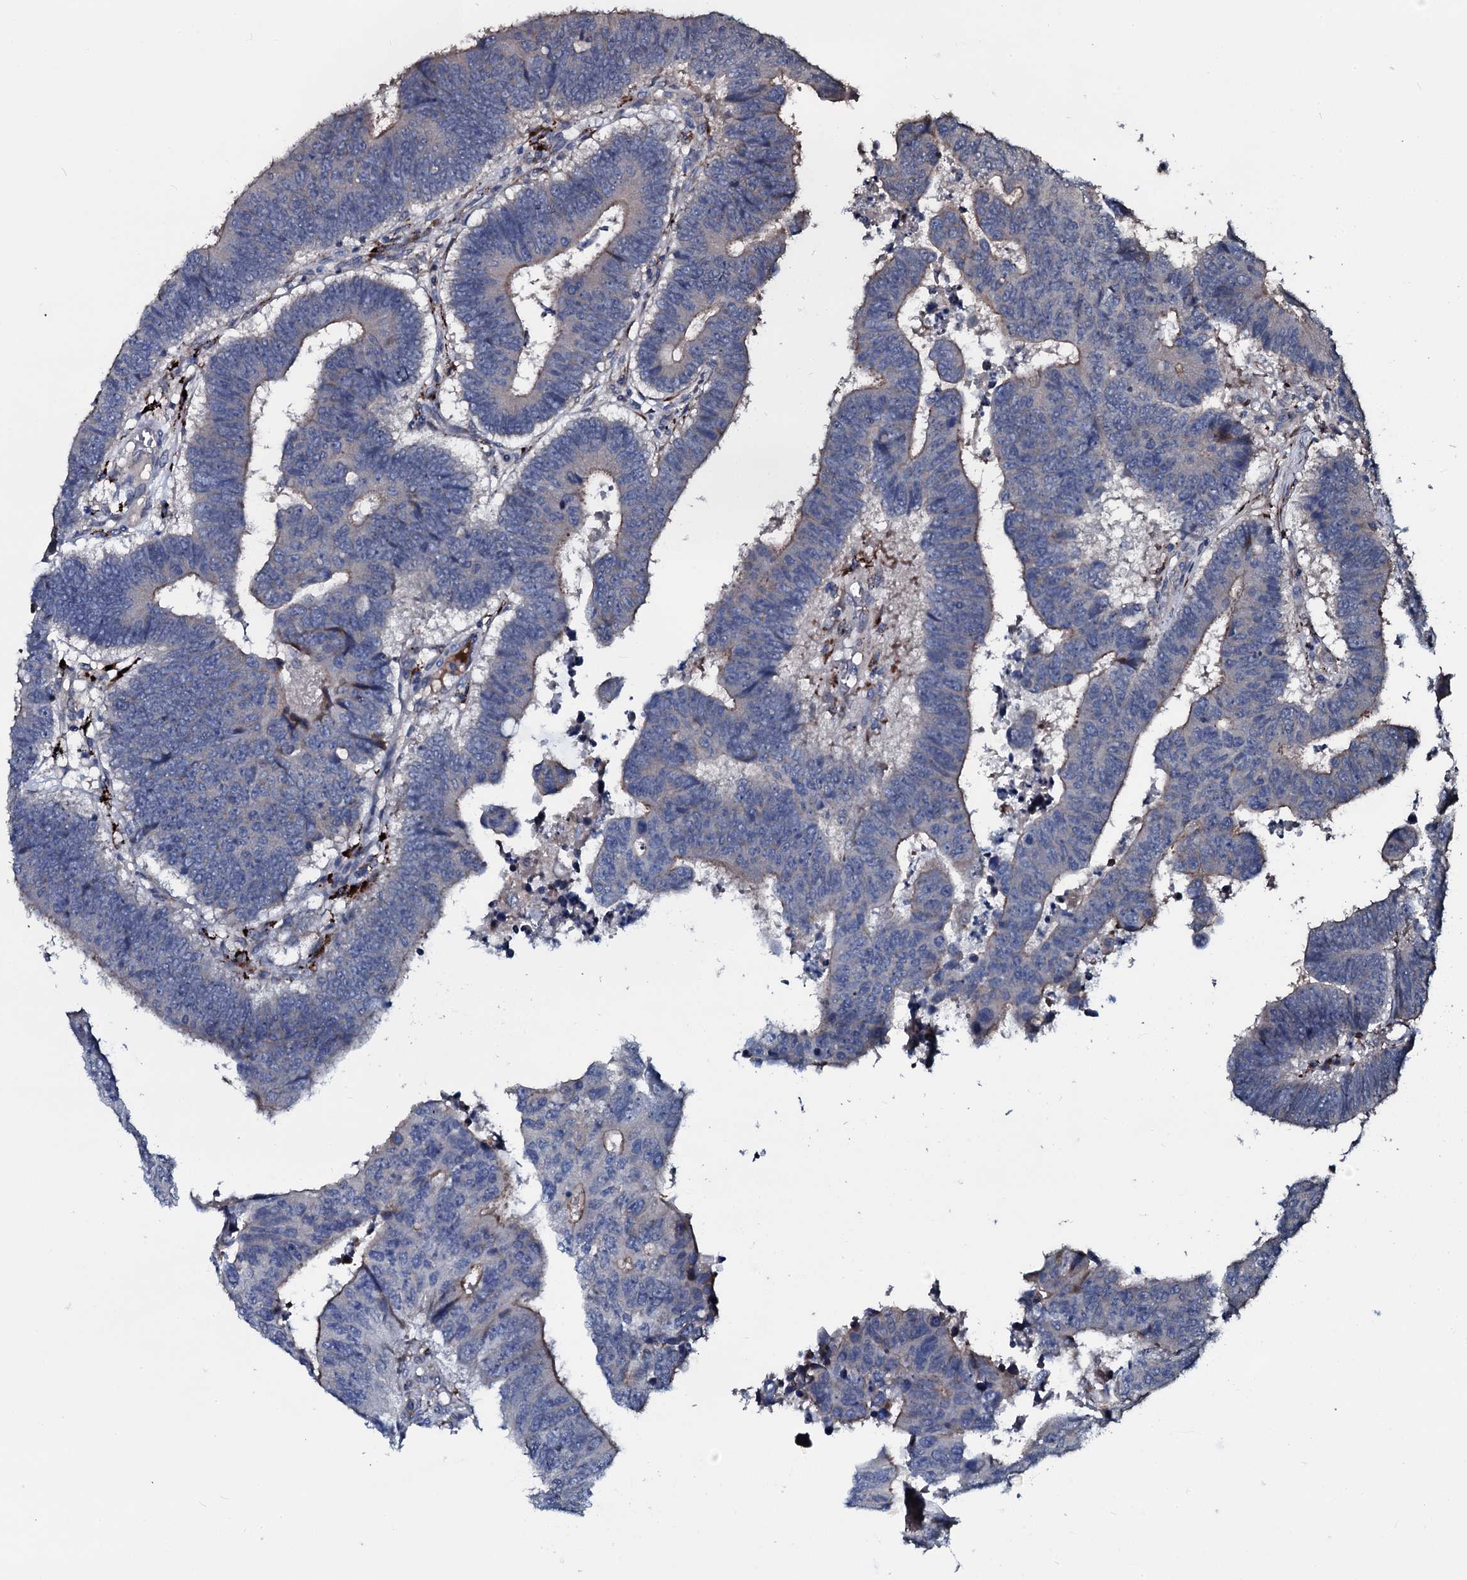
{"staining": {"intensity": "weak", "quantity": "<25%", "location": "cytoplasmic/membranous"}, "tissue": "colorectal cancer", "cell_type": "Tumor cells", "image_type": "cancer", "snomed": [{"axis": "morphology", "description": "Adenocarcinoma, NOS"}, {"axis": "topography", "description": "Rectum"}], "caption": "Colorectal cancer (adenocarcinoma) was stained to show a protein in brown. There is no significant positivity in tumor cells.", "gene": "IL12B", "patient": {"sex": "male", "age": 84}}